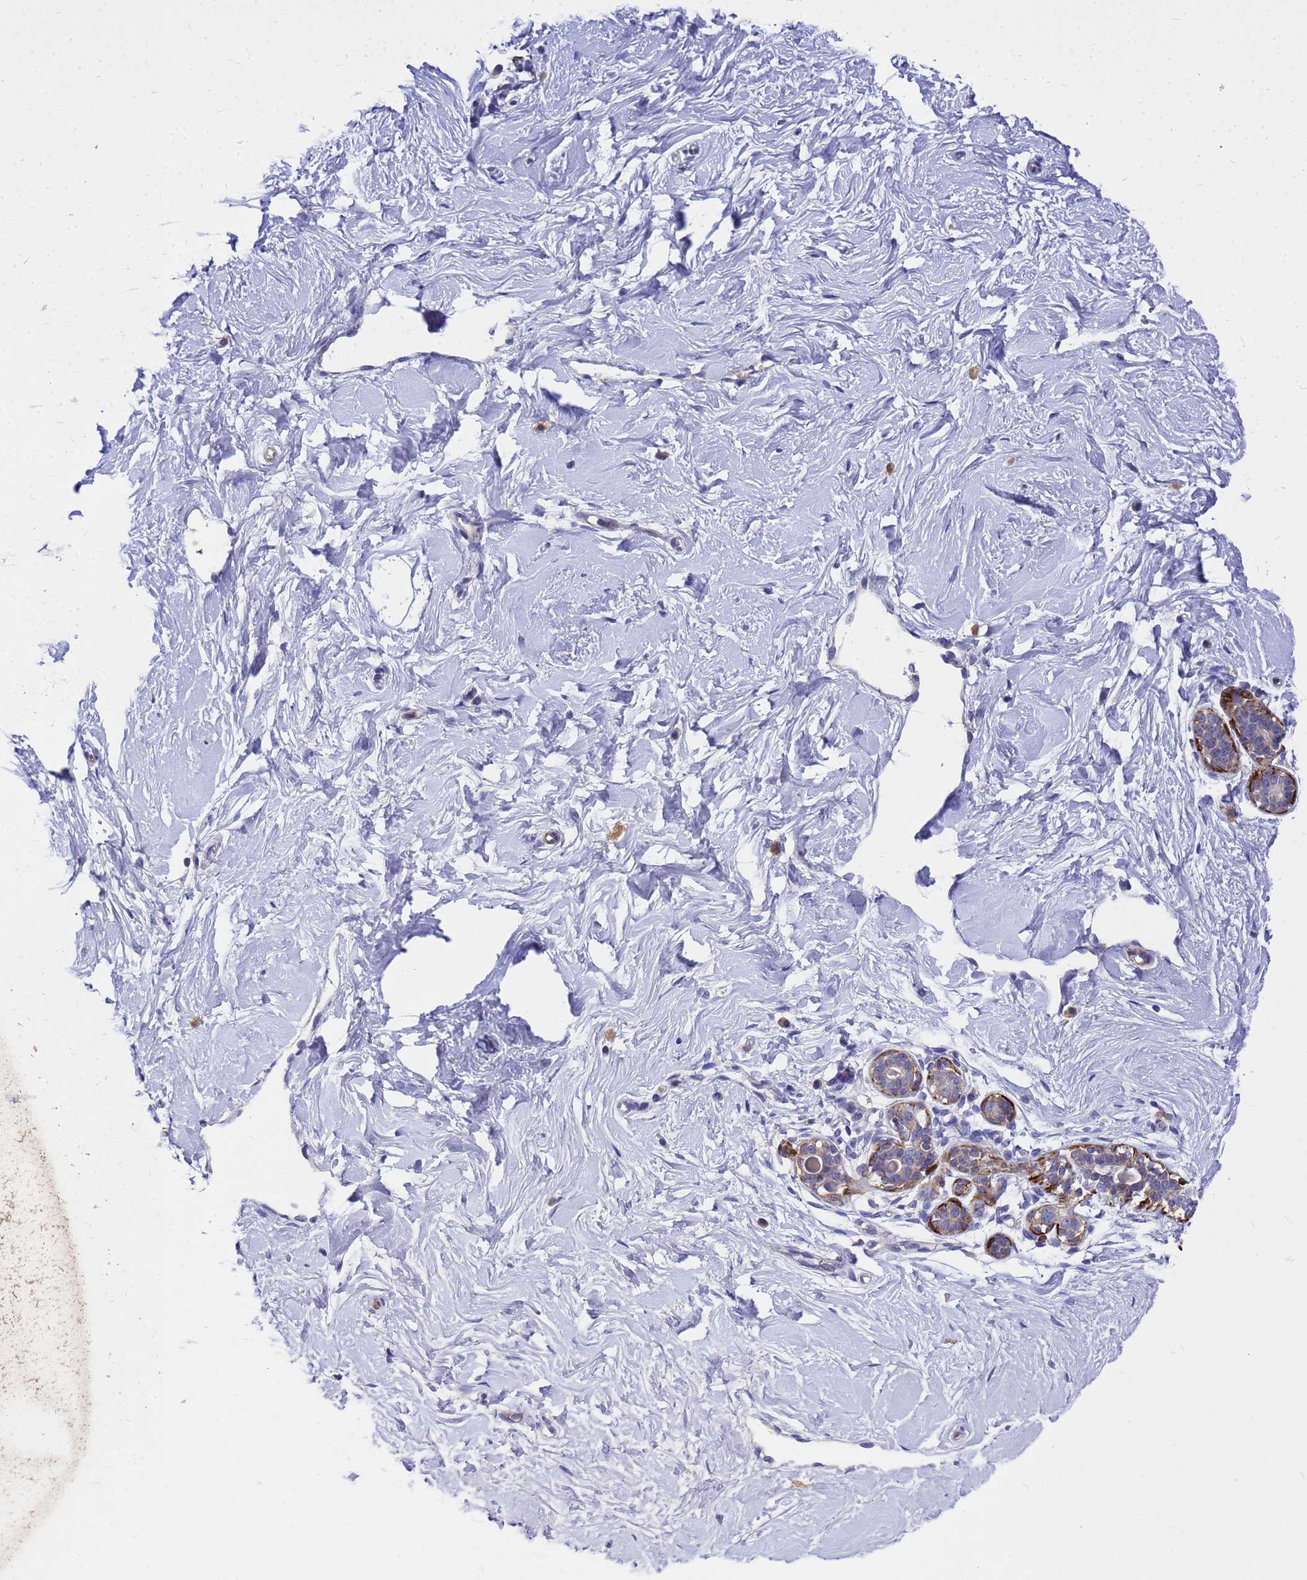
{"staining": {"intensity": "negative", "quantity": "none", "location": "none"}, "tissue": "breast", "cell_type": "Adipocytes", "image_type": "normal", "snomed": [{"axis": "morphology", "description": "Normal tissue, NOS"}, {"axis": "morphology", "description": "Adenoma, NOS"}, {"axis": "topography", "description": "Breast"}], "caption": "An immunohistochemistry micrograph of unremarkable breast is shown. There is no staining in adipocytes of breast.", "gene": "POP7", "patient": {"sex": "female", "age": 23}}